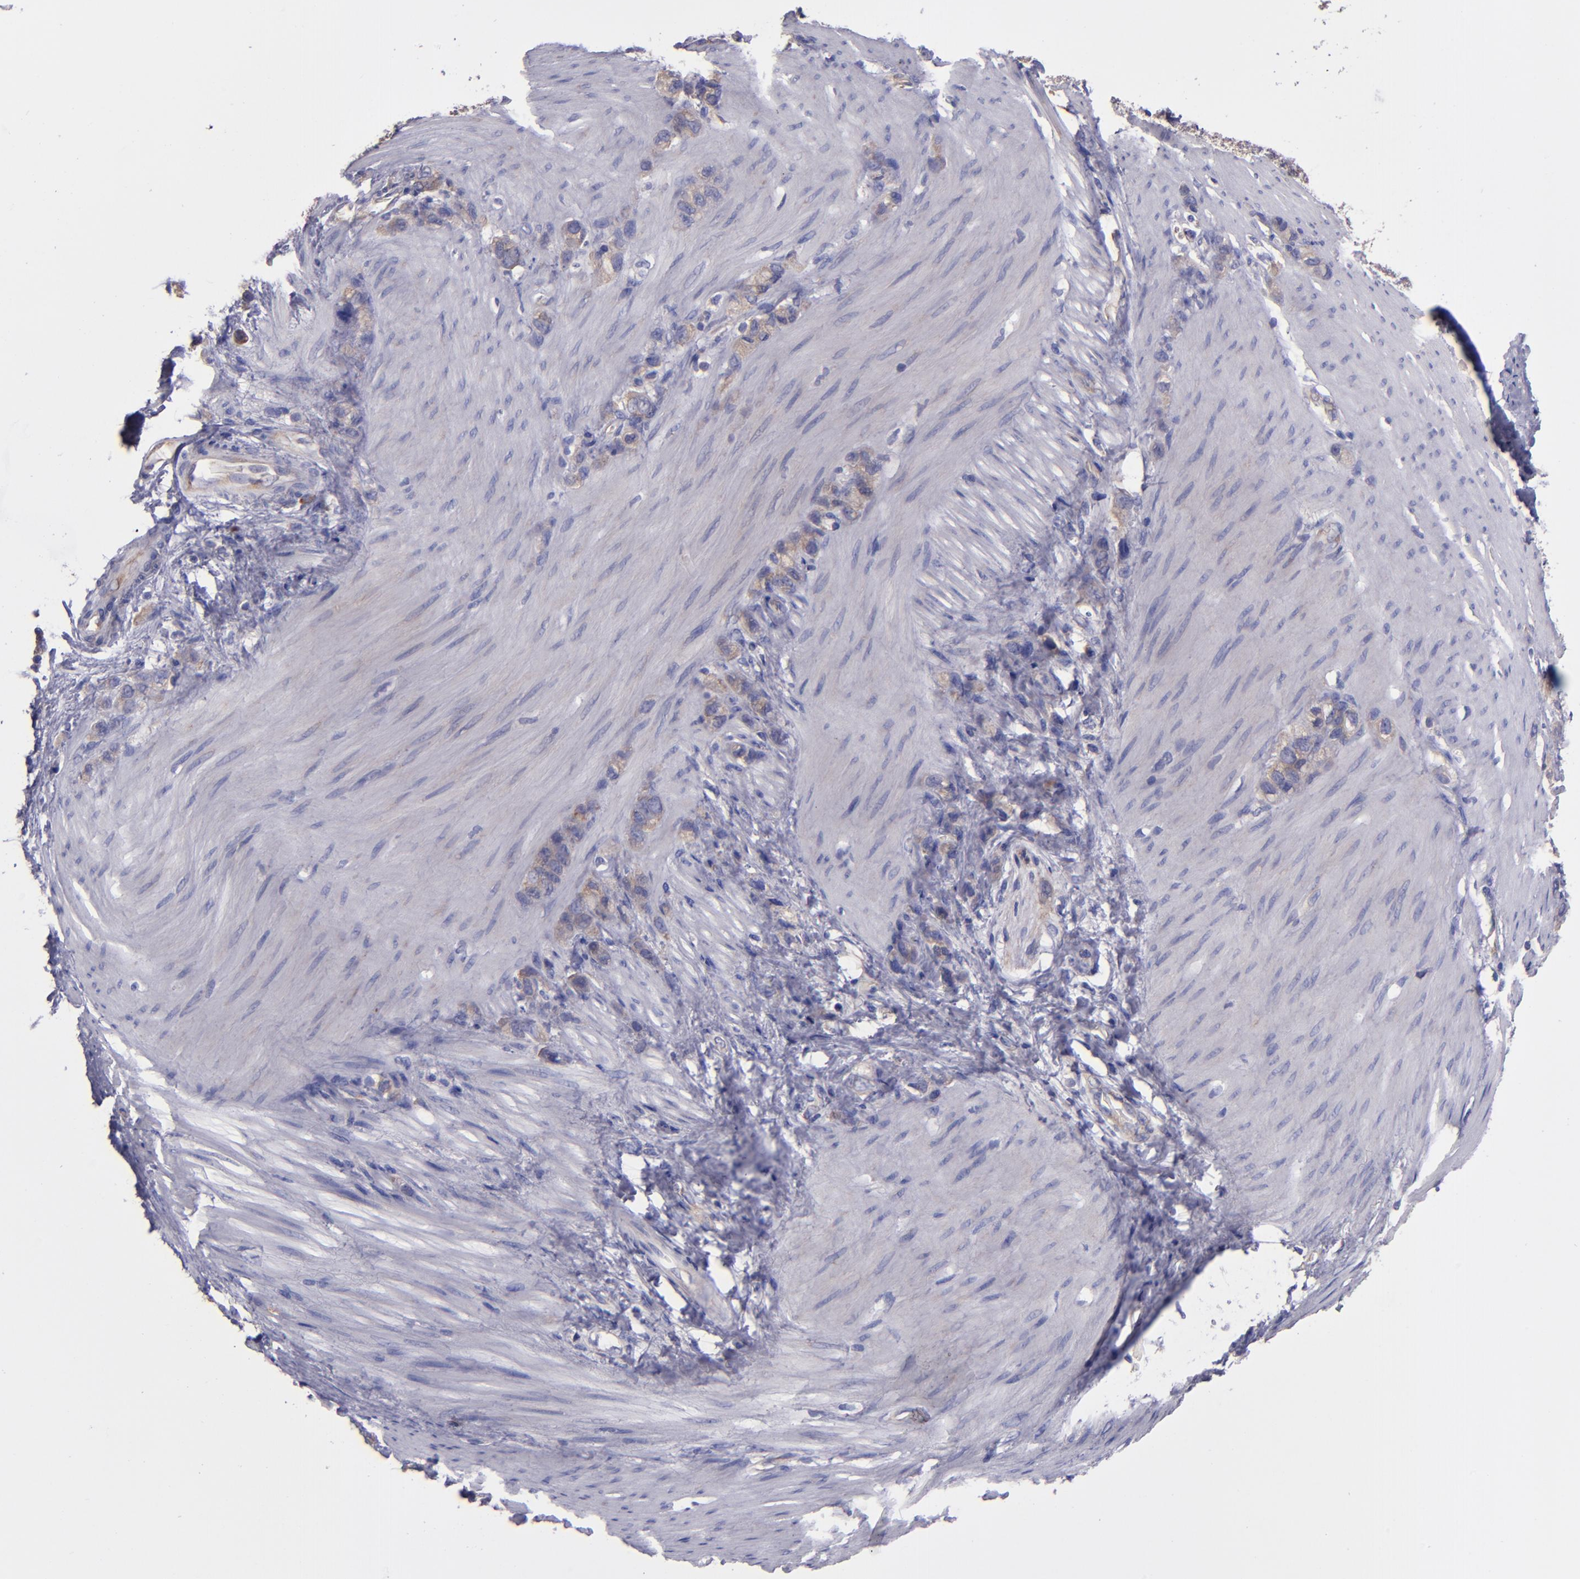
{"staining": {"intensity": "weak", "quantity": "25%-75%", "location": "cytoplasmic/membranous"}, "tissue": "stomach cancer", "cell_type": "Tumor cells", "image_type": "cancer", "snomed": [{"axis": "morphology", "description": "Normal tissue, NOS"}, {"axis": "morphology", "description": "Adenocarcinoma, NOS"}, {"axis": "morphology", "description": "Adenocarcinoma, High grade"}, {"axis": "topography", "description": "Stomach, upper"}, {"axis": "topography", "description": "Stomach"}], "caption": "A high-resolution micrograph shows immunohistochemistry (IHC) staining of stomach adenocarcinoma (high-grade), which shows weak cytoplasmic/membranous staining in approximately 25%-75% of tumor cells.", "gene": "CARS1", "patient": {"sex": "female", "age": 65}}